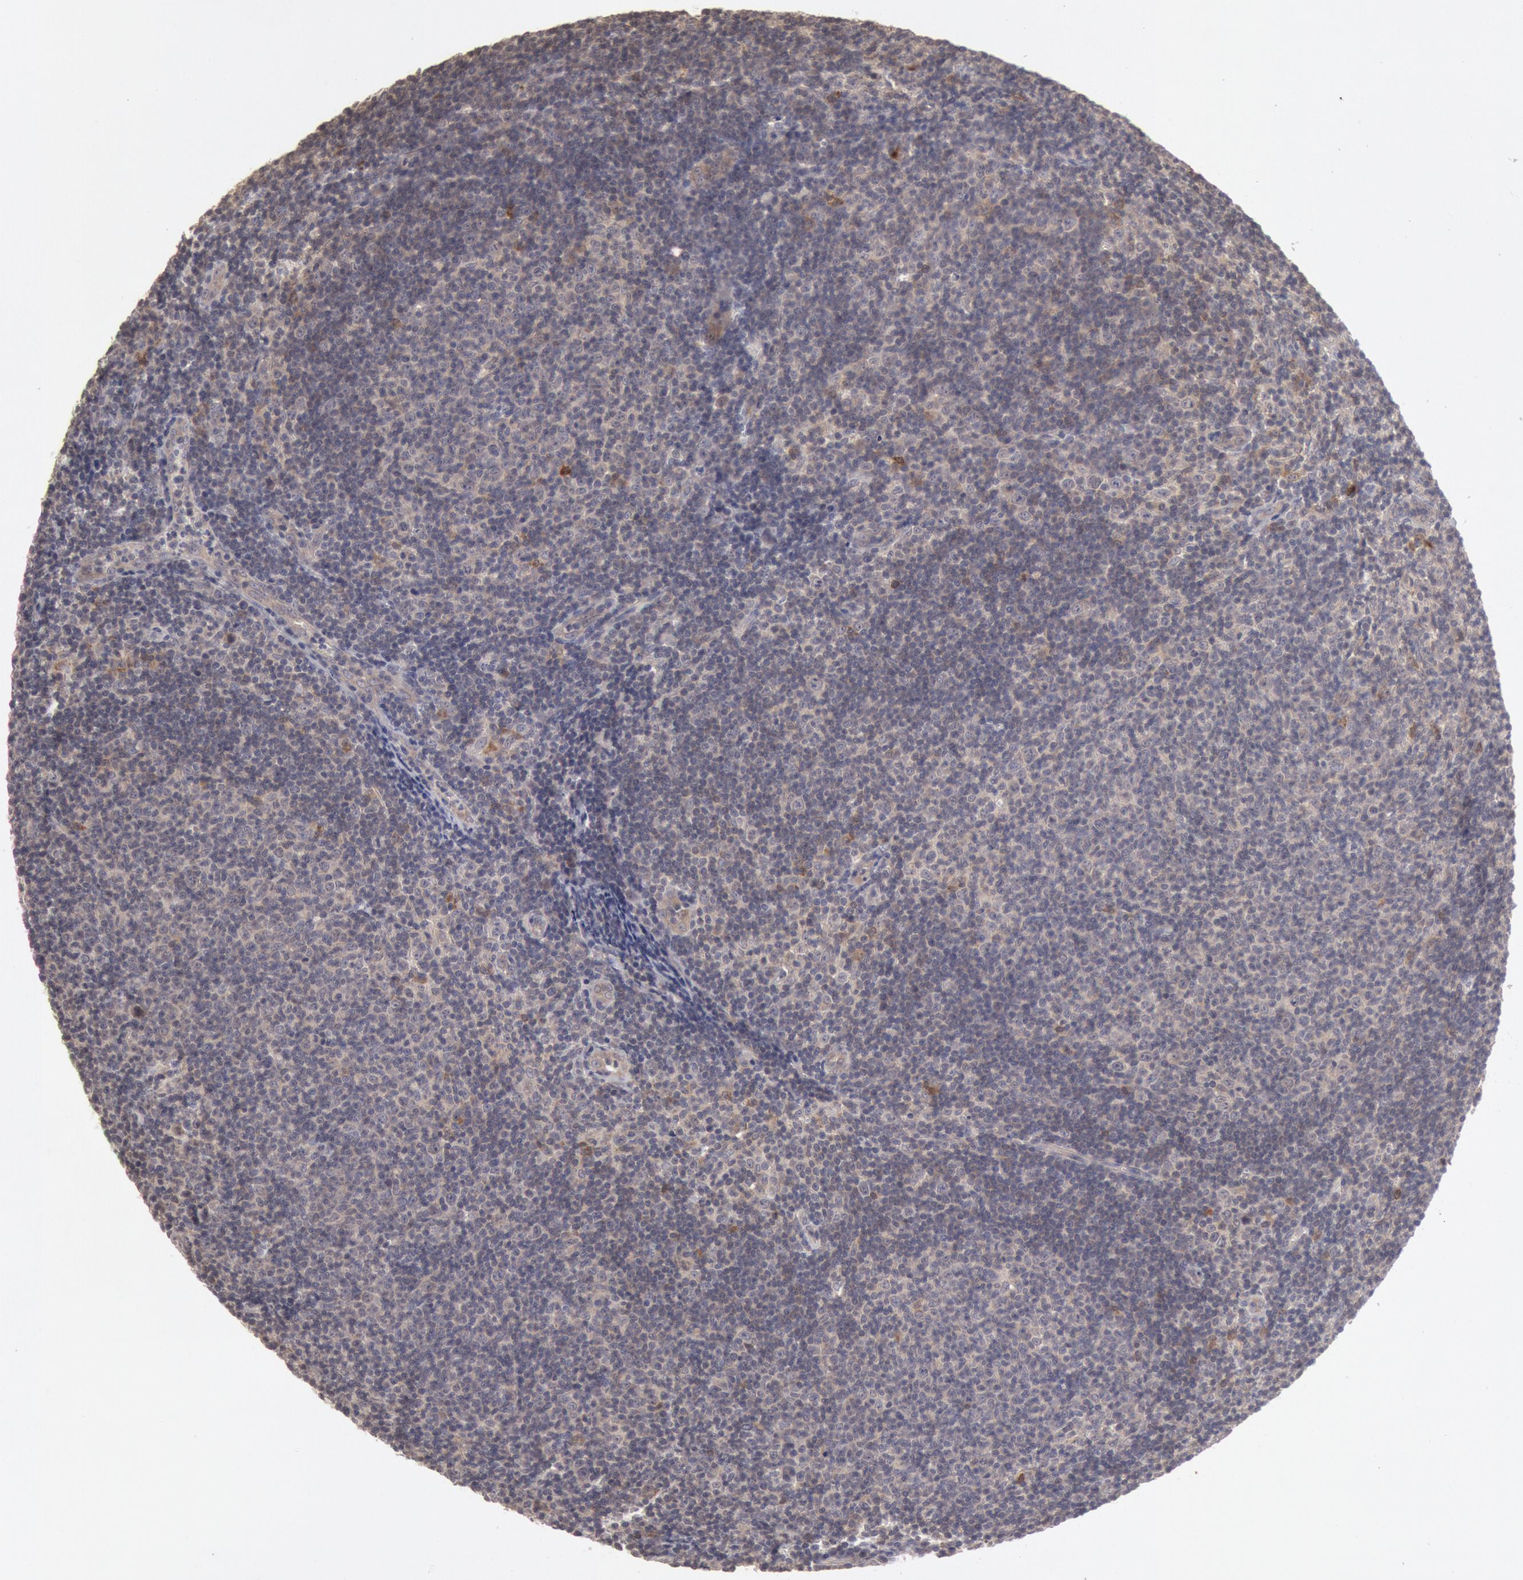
{"staining": {"intensity": "negative", "quantity": "none", "location": "none"}, "tissue": "lymphoma", "cell_type": "Tumor cells", "image_type": "cancer", "snomed": [{"axis": "morphology", "description": "Malignant lymphoma, non-Hodgkin's type, Low grade"}, {"axis": "topography", "description": "Lymph node"}], "caption": "A high-resolution micrograph shows immunohistochemistry staining of low-grade malignant lymphoma, non-Hodgkin's type, which reveals no significant staining in tumor cells. (DAB (3,3'-diaminobenzidine) IHC visualized using brightfield microscopy, high magnification).", "gene": "ZFP36L1", "patient": {"sex": "male", "age": 49}}